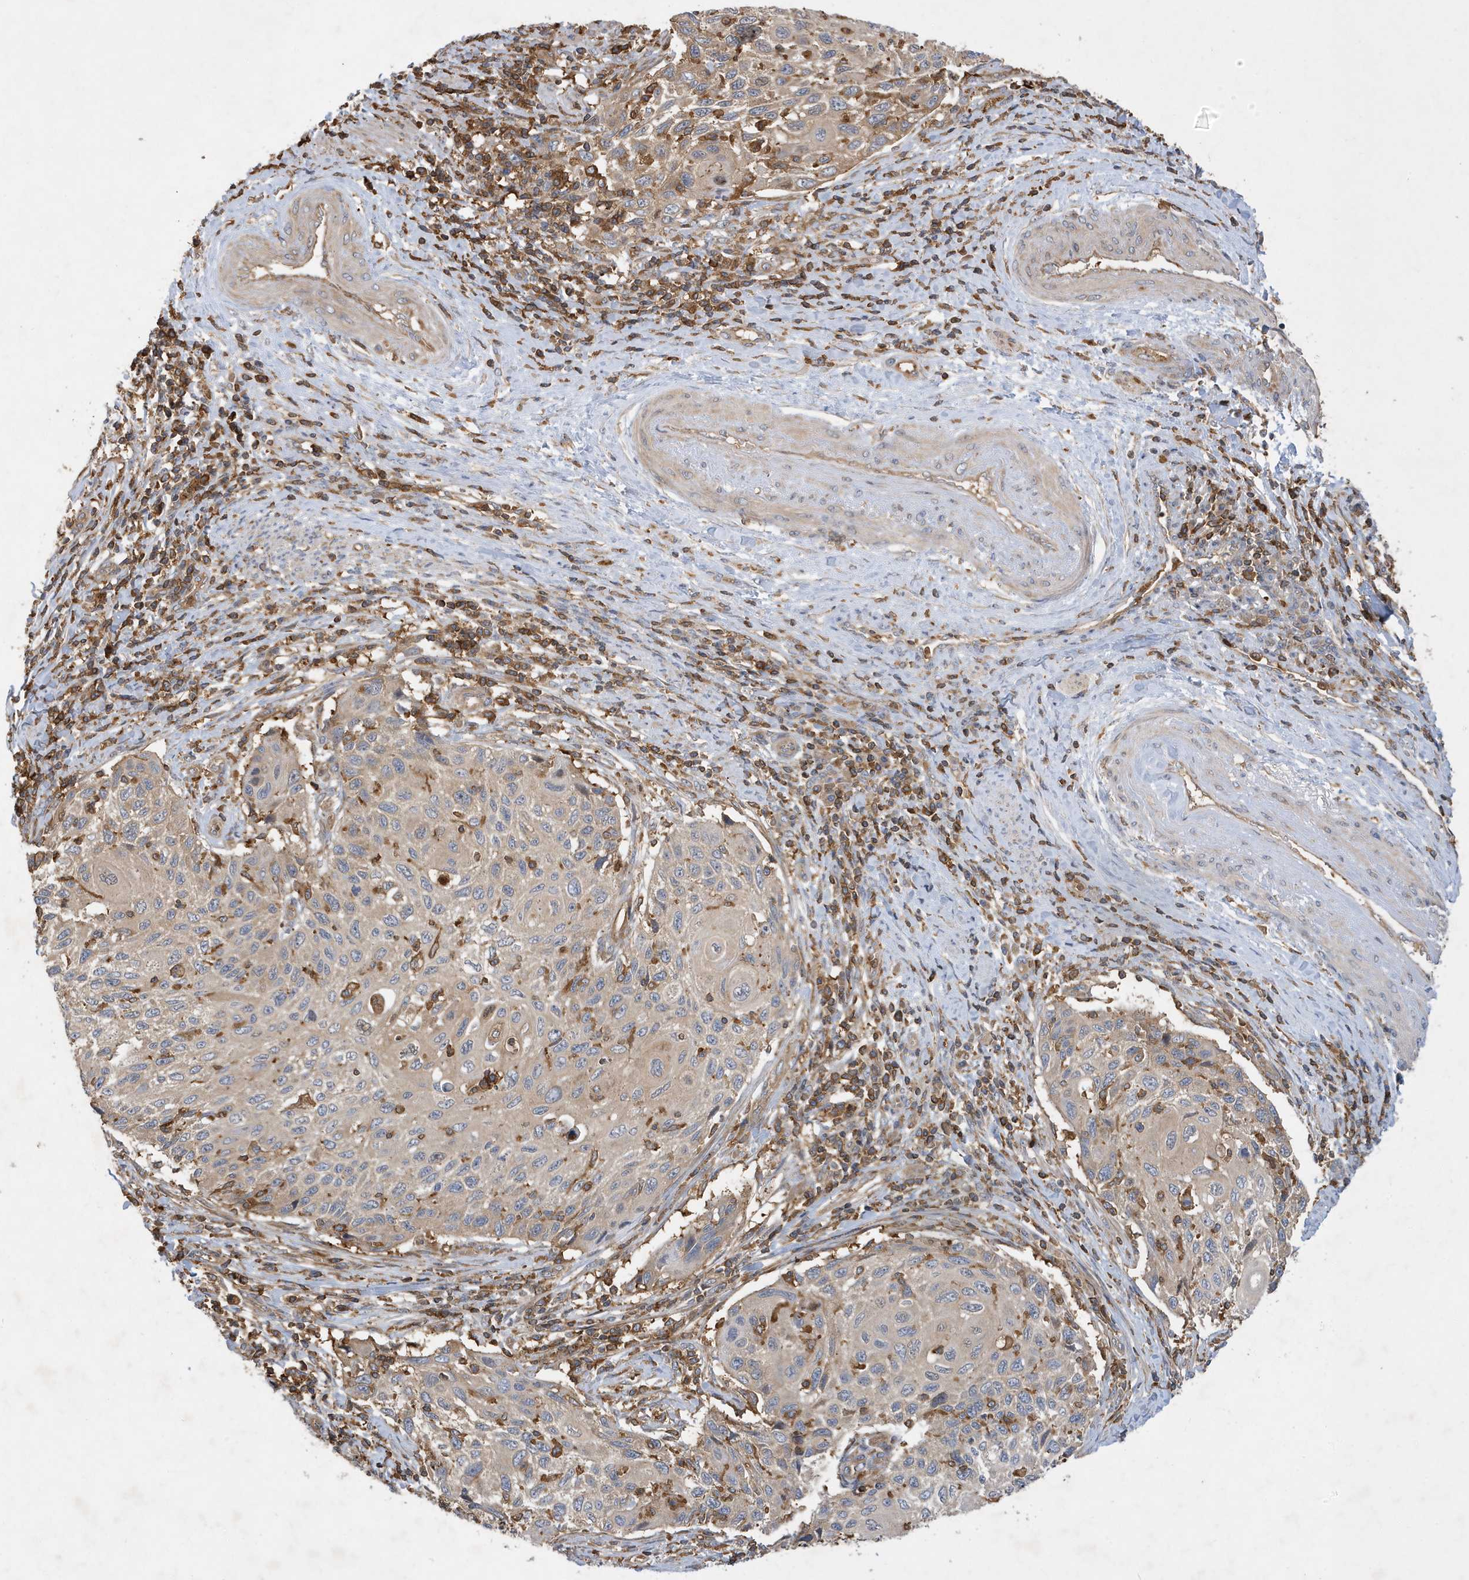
{"staining": {"intensity": "weak", "quantity": ">75%", "location": "cytoplasmic/membranous"}, "tissue": "cervical cancer", "cell_type": "Tumor cells", "image_type": "cancer", "snomed": [{"axis": "morphology", "description": "Squamous cell carcinoma, NOS"}, {"axis": "topography", "description": "Cervix"}], "caption": "Cervical cancer (squamous cell carcinoma) tissue exhibits weak cytoplasmic/membranous staining in approximately >75% of tumor cells, visualized by immunohistochemistry.", "gene": "LAPTM4A", "patient": {"sex": "female", "age": 70}}